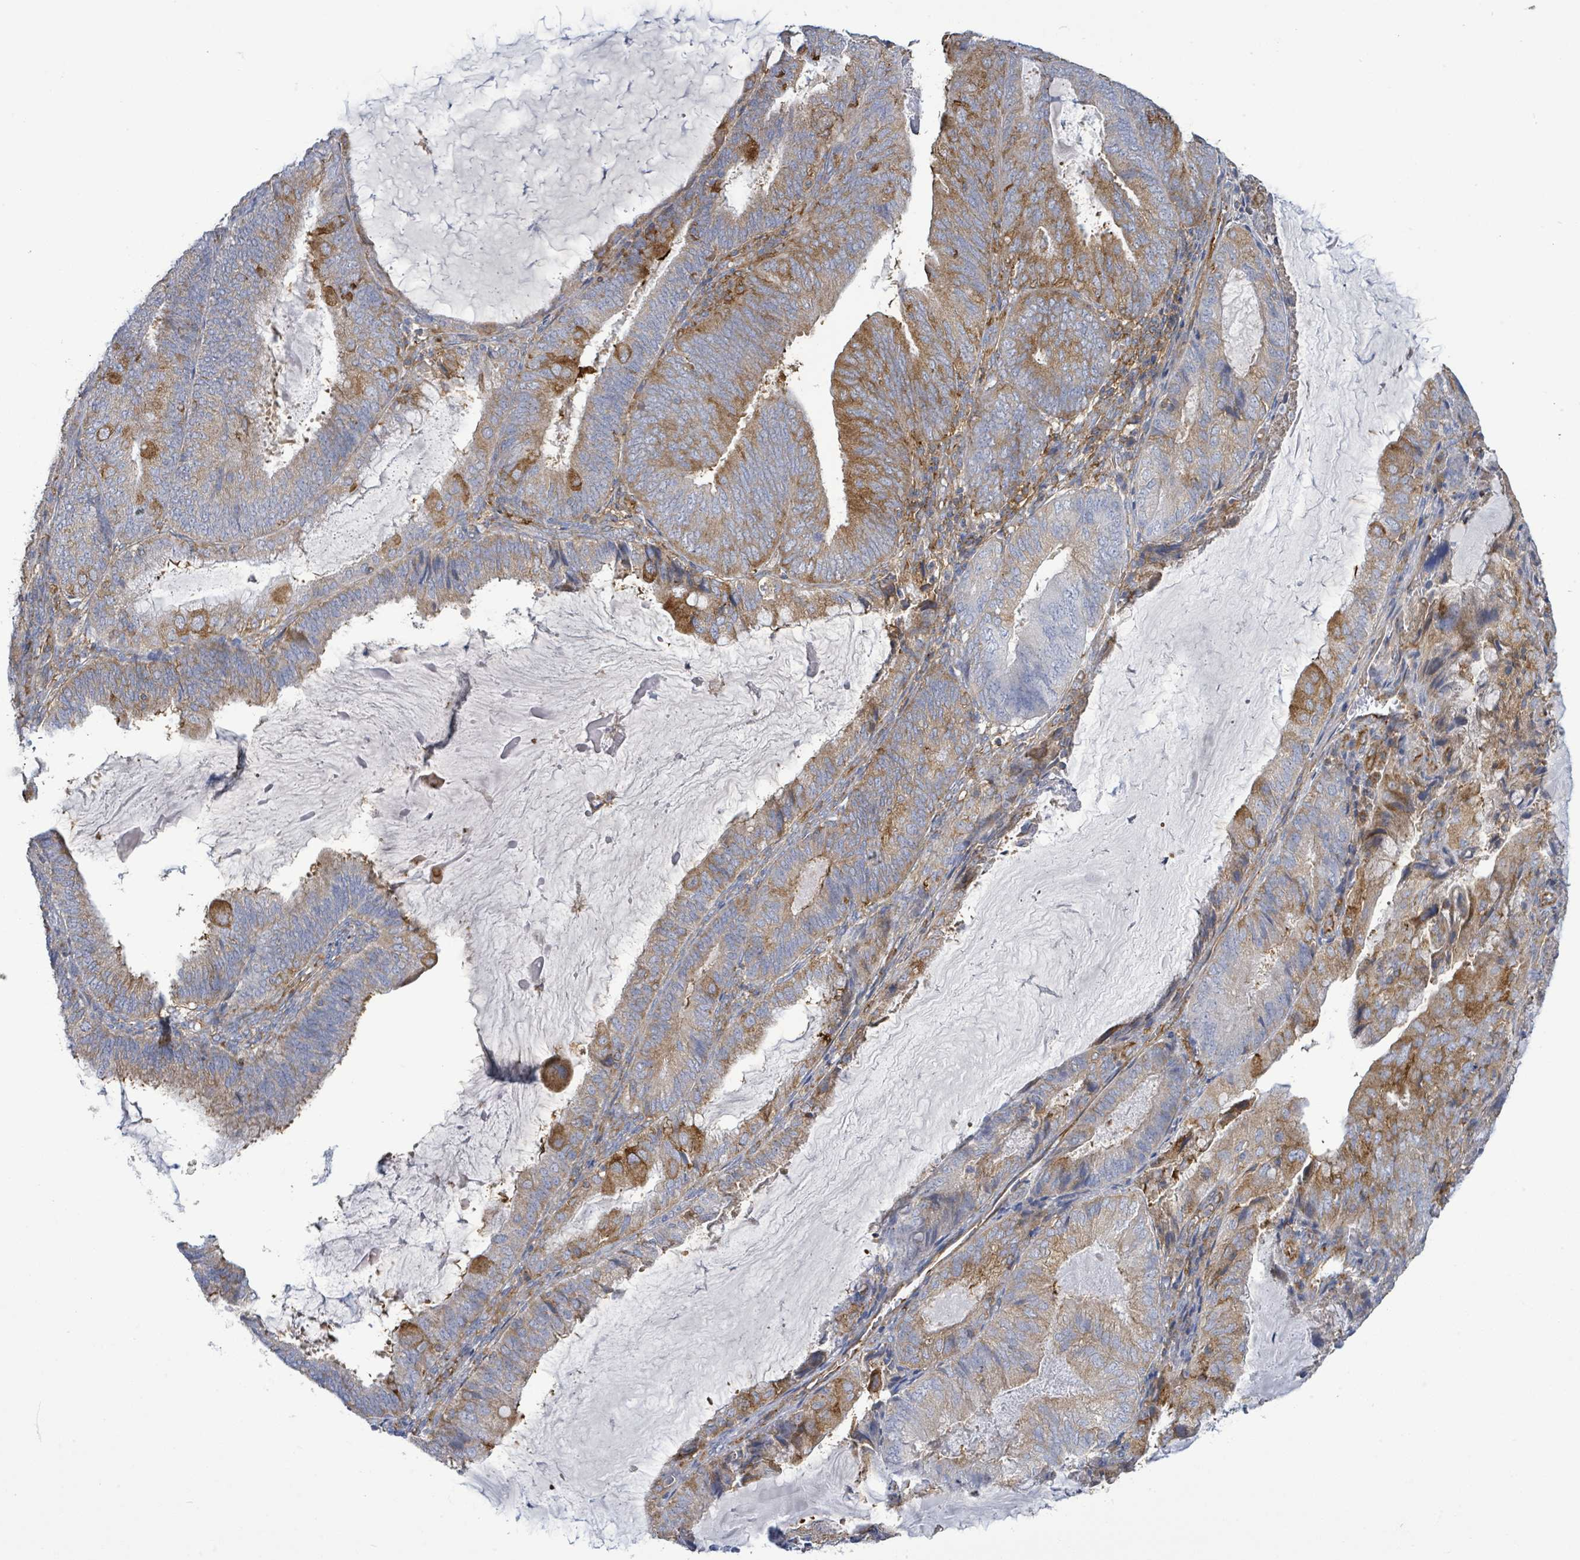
{"staining": {"intensity": "moderate", "quantity": "25%-75%", "location": "cytoplasmic/membranous"}, "tissue": "endometrial cancer", "cell_type": "Tumor cells", "image_type": "cancer", "snomed": [{"axis": "morphology", "description": "Adenocarcinoma, NOS"}, {"axis": "topography", "description": "Endometrium"}], "caption": "Endometrial adenocarcinoma tissue shows moderate cytoplasmic/membranous expression in about 25%-75% of tumor cells, visualized by immunohistochemistry.", "gene": "EGFL7", "patient": {"sex": "female", "age": 81}}